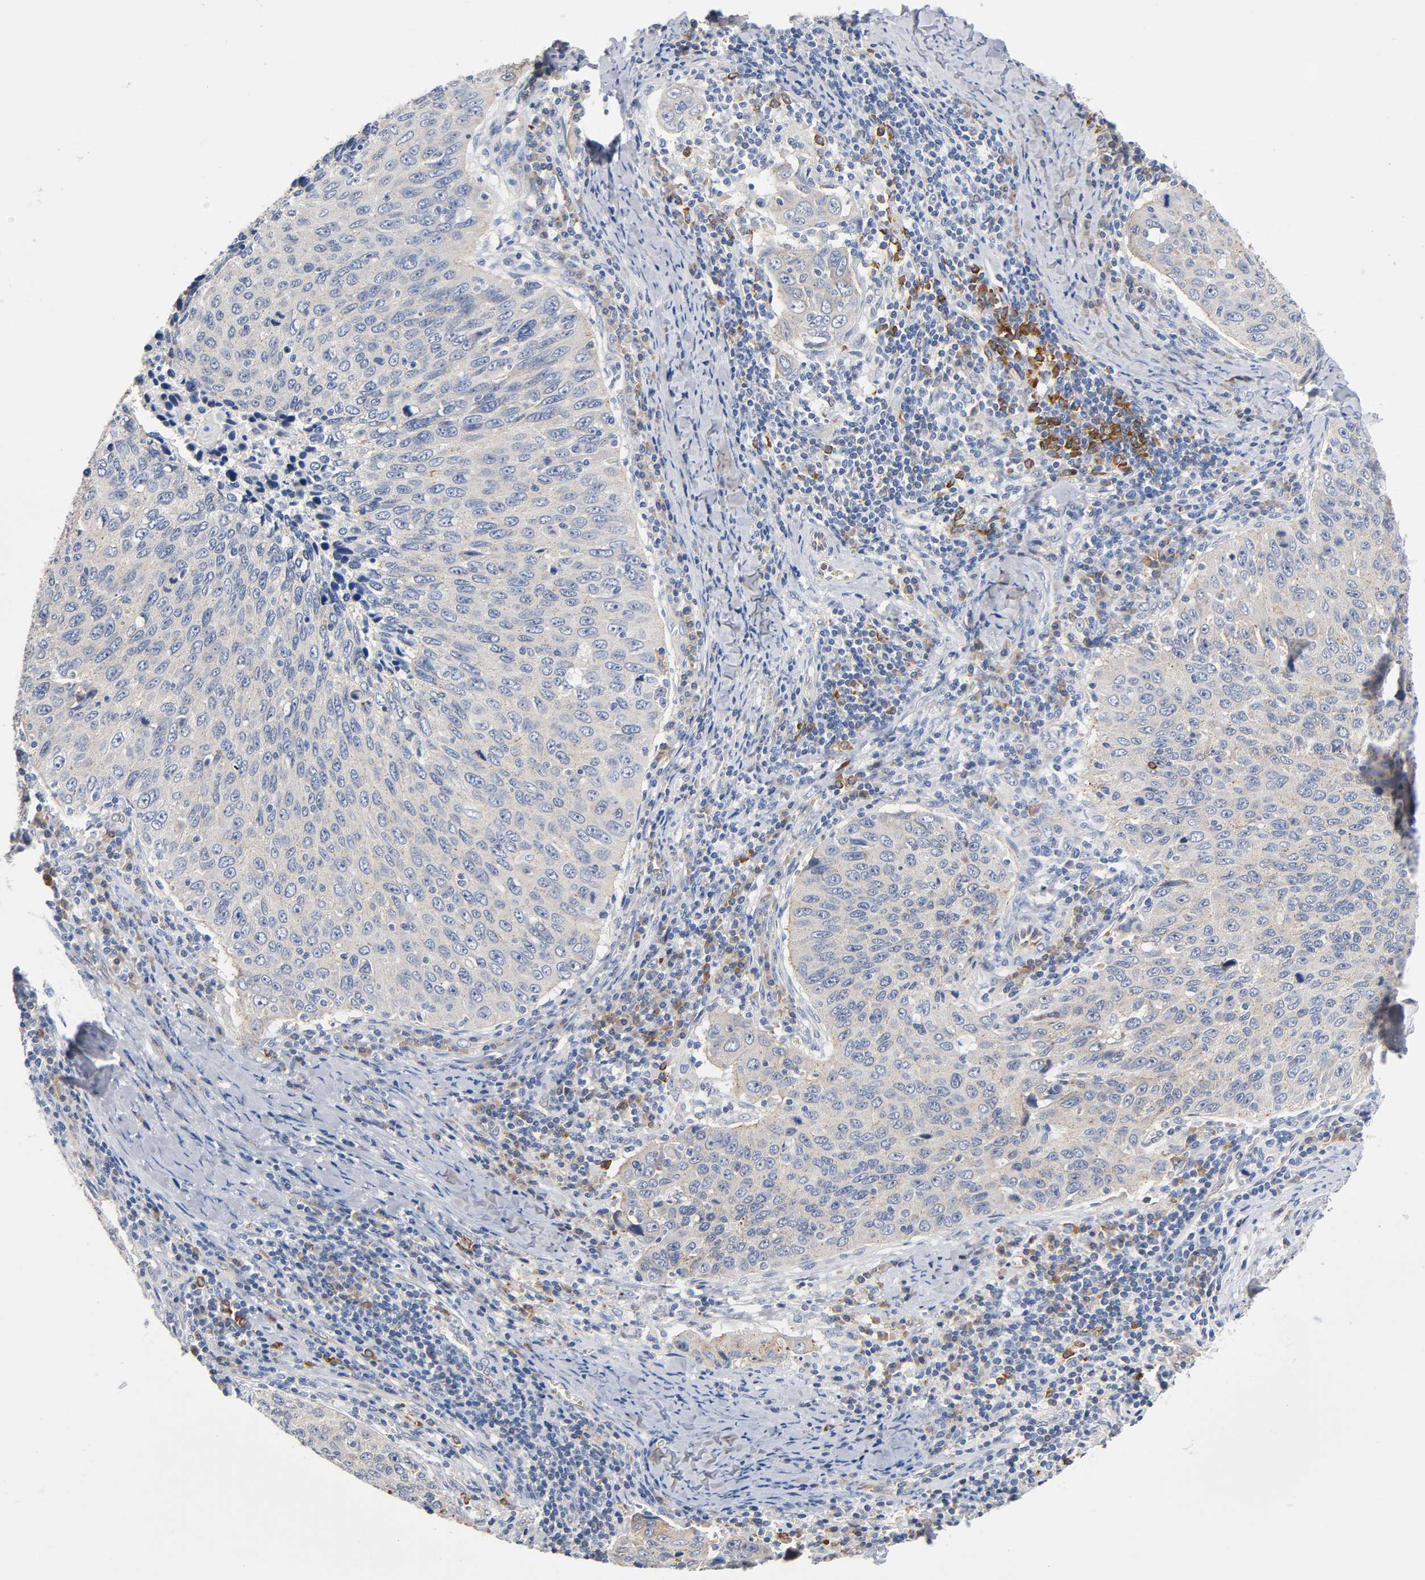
{"staining": {"intensity": "weak", "quantity": "25%-75%", "location": "cytoplasmic/membranous"}, "tissue": "cervical cancer", "cell_type": "Tumor cells", "image_type": "cancer", "snomed": [{"axis": "morphology", "description": "Squamous cell carcinoma, NOS"}, {"axis": "topography", "description": "Cervix"}], "caption": "An IHC histopathology image of neoplastic tissue is shown. Protein staining in brown highlights weak cytoplasmic/membranous positivity in cervical cancer within tumor cells. (brown staining indicates protein expression, while blue staining denotes nuclei).", "gene": "CD2AP", "patient": {"sex": "female", "age": 53}}